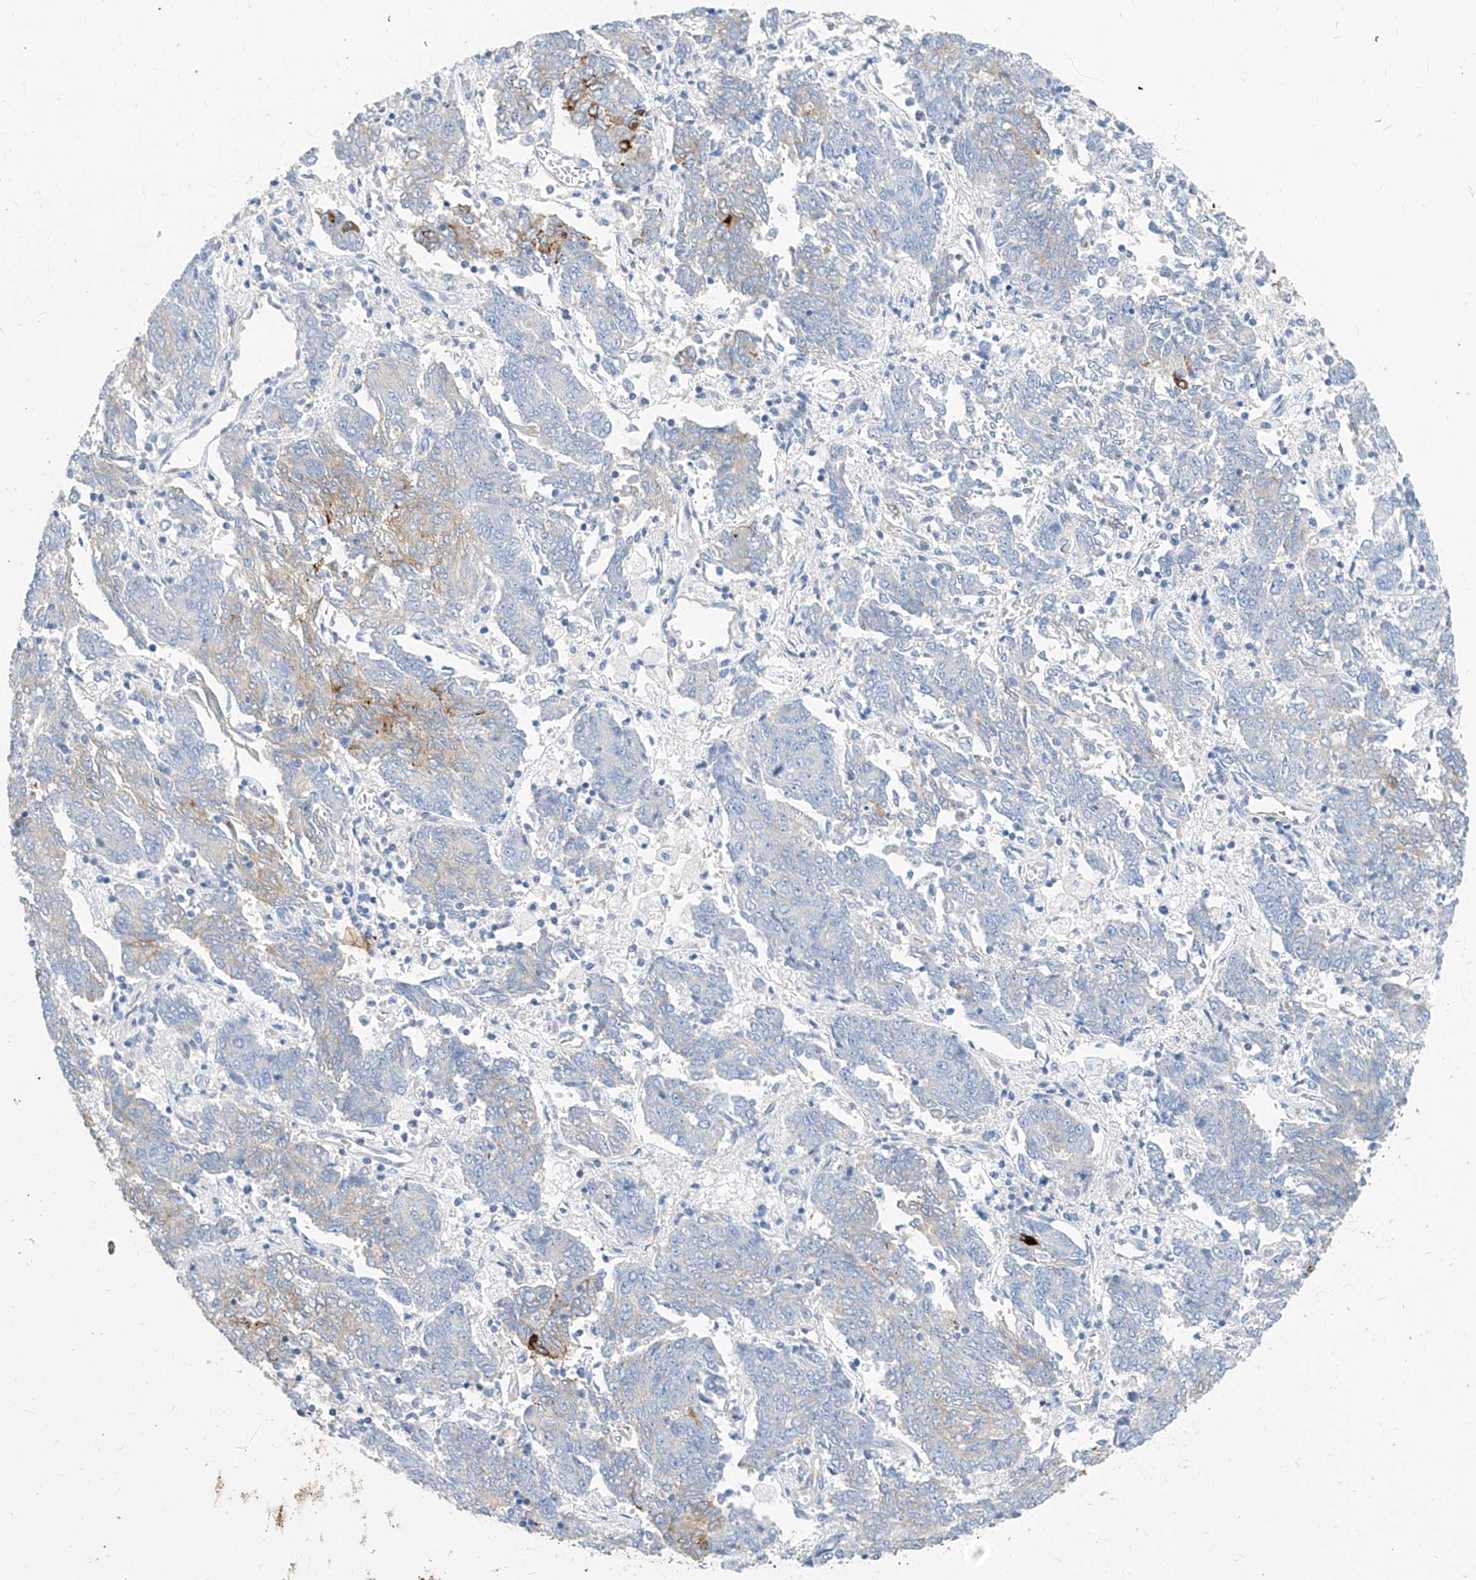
{"staining": {"intensity": "strong", "quantity": "<25%", "location": "cytoplasmic/membranous"}, "tissue": "endometrial cancer", "cell_type": "Tumor cells", "image_type": "cancer", "snomed": [{"axis": "morphology", "description": "Adenocarcinoma, NOS"}, {"axis": "topography", "description": "Endometrium"}], "caption": "The histopathology image demonstrates staining of adenocarcinoma (endometrial), revealing strong cytoplasmic/membranous protein expression (brown color) within tumor cells.", "gene": "SCGB2A1", "patient": {"sex": "female", "age": 80}}